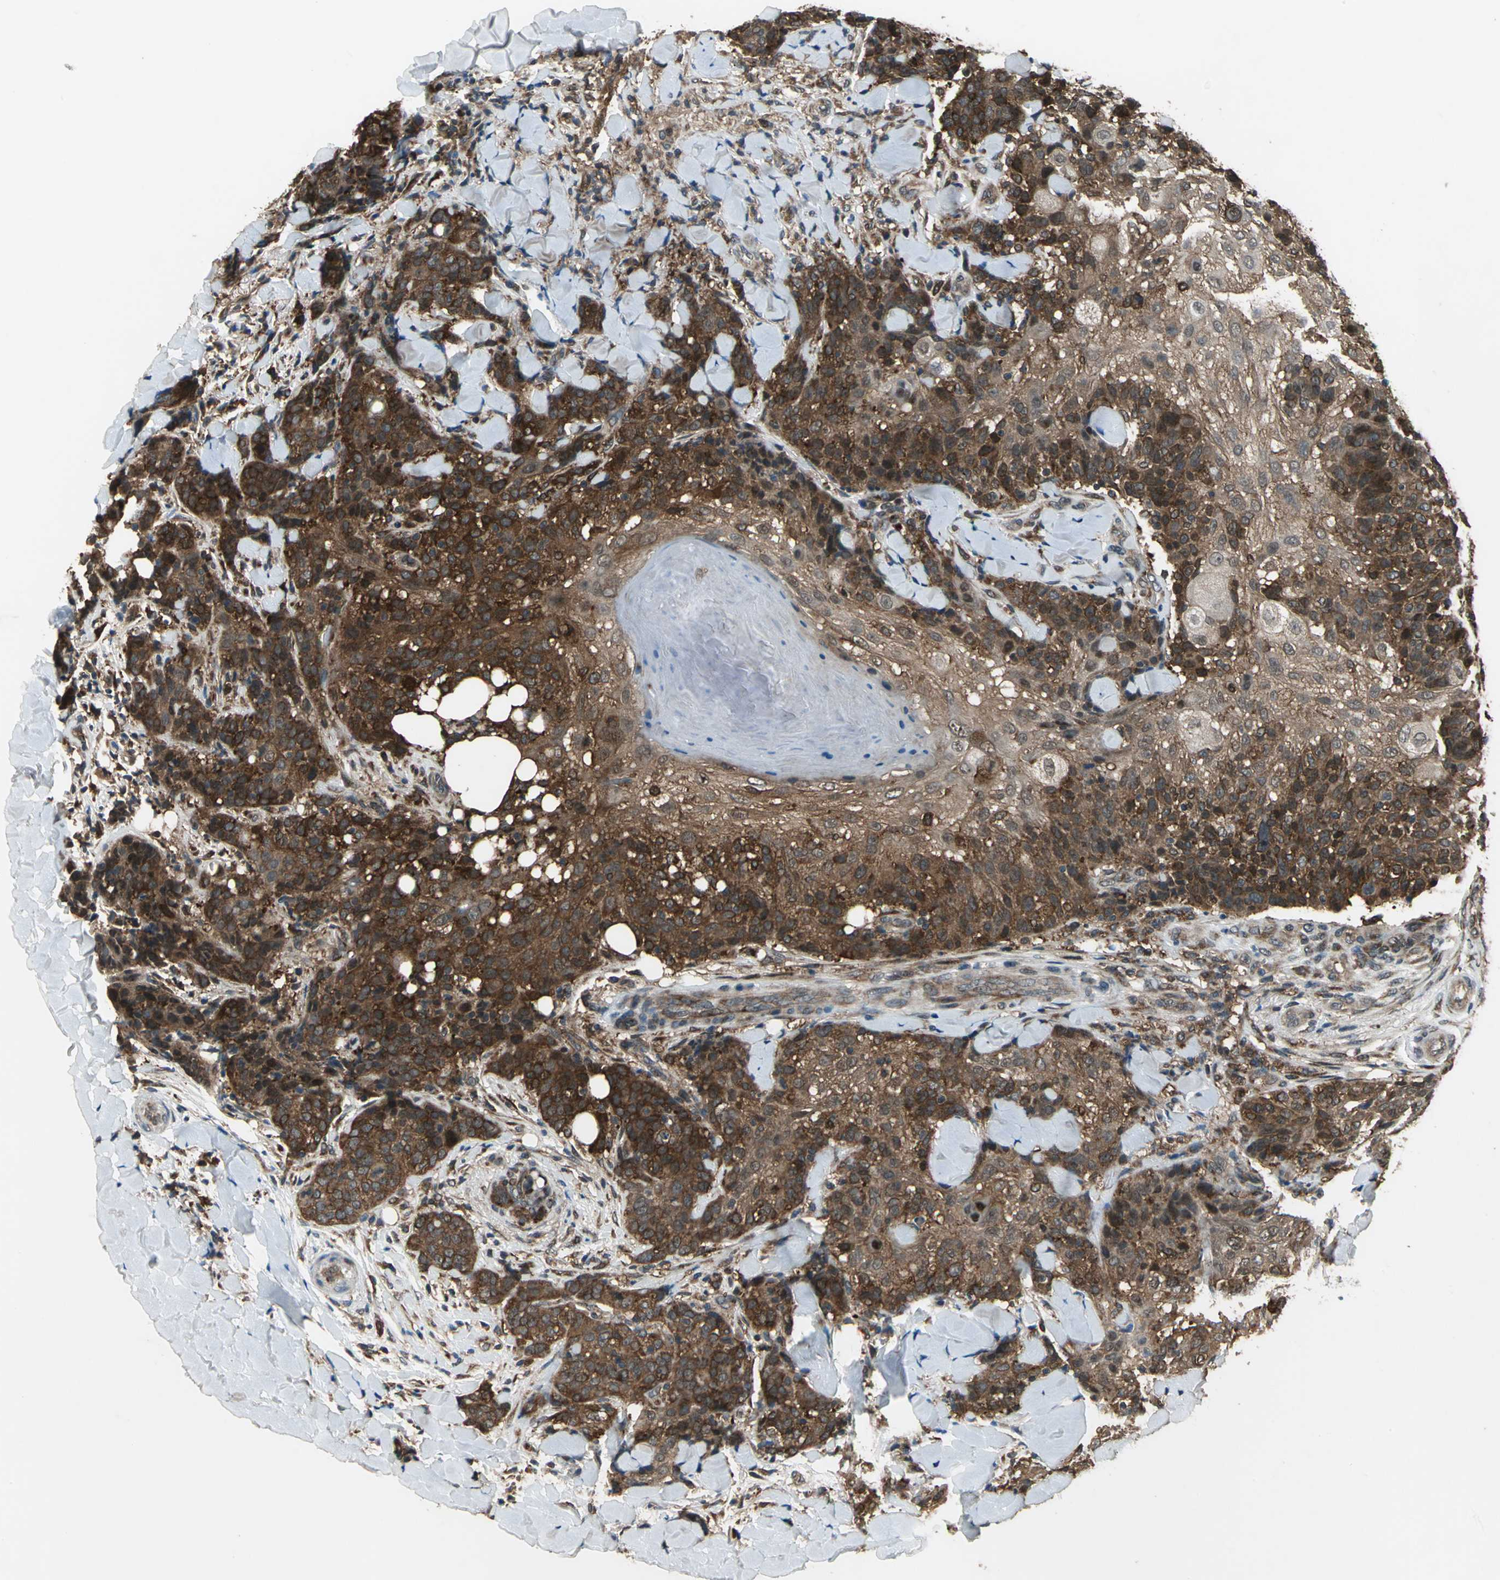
{"staining": {"intensity": "strong", "quantity": ">75%", "location": "cytoplasmic/membranous"}, "tissue": "skin cancer", "cell_type": "Tumor cells", "image_type": "cancer", "snomed": [{"axis": "morphology", "description": "Normal tissue, NOS"}, {"axis": "morphology", "description": "Squamous cell carcinoma, NOS"}, {"axis": "topography", "description": "Skin"}], "caption": "A high-resolution histopathology image shows IHC staining of skin cancer (squamous cell carcinoma), which shows strong cytoplasmic/membranous positivity in about >75% of tumor cells. The protein of interest is stained brown, and the nuclei are stained in blue (DAB (3,3'-diaminobenzidine) IHC with brightfield microscopy, high magnification).", "gene": "NFKBIE", "patient": {"sex": "female", "age": 83}}